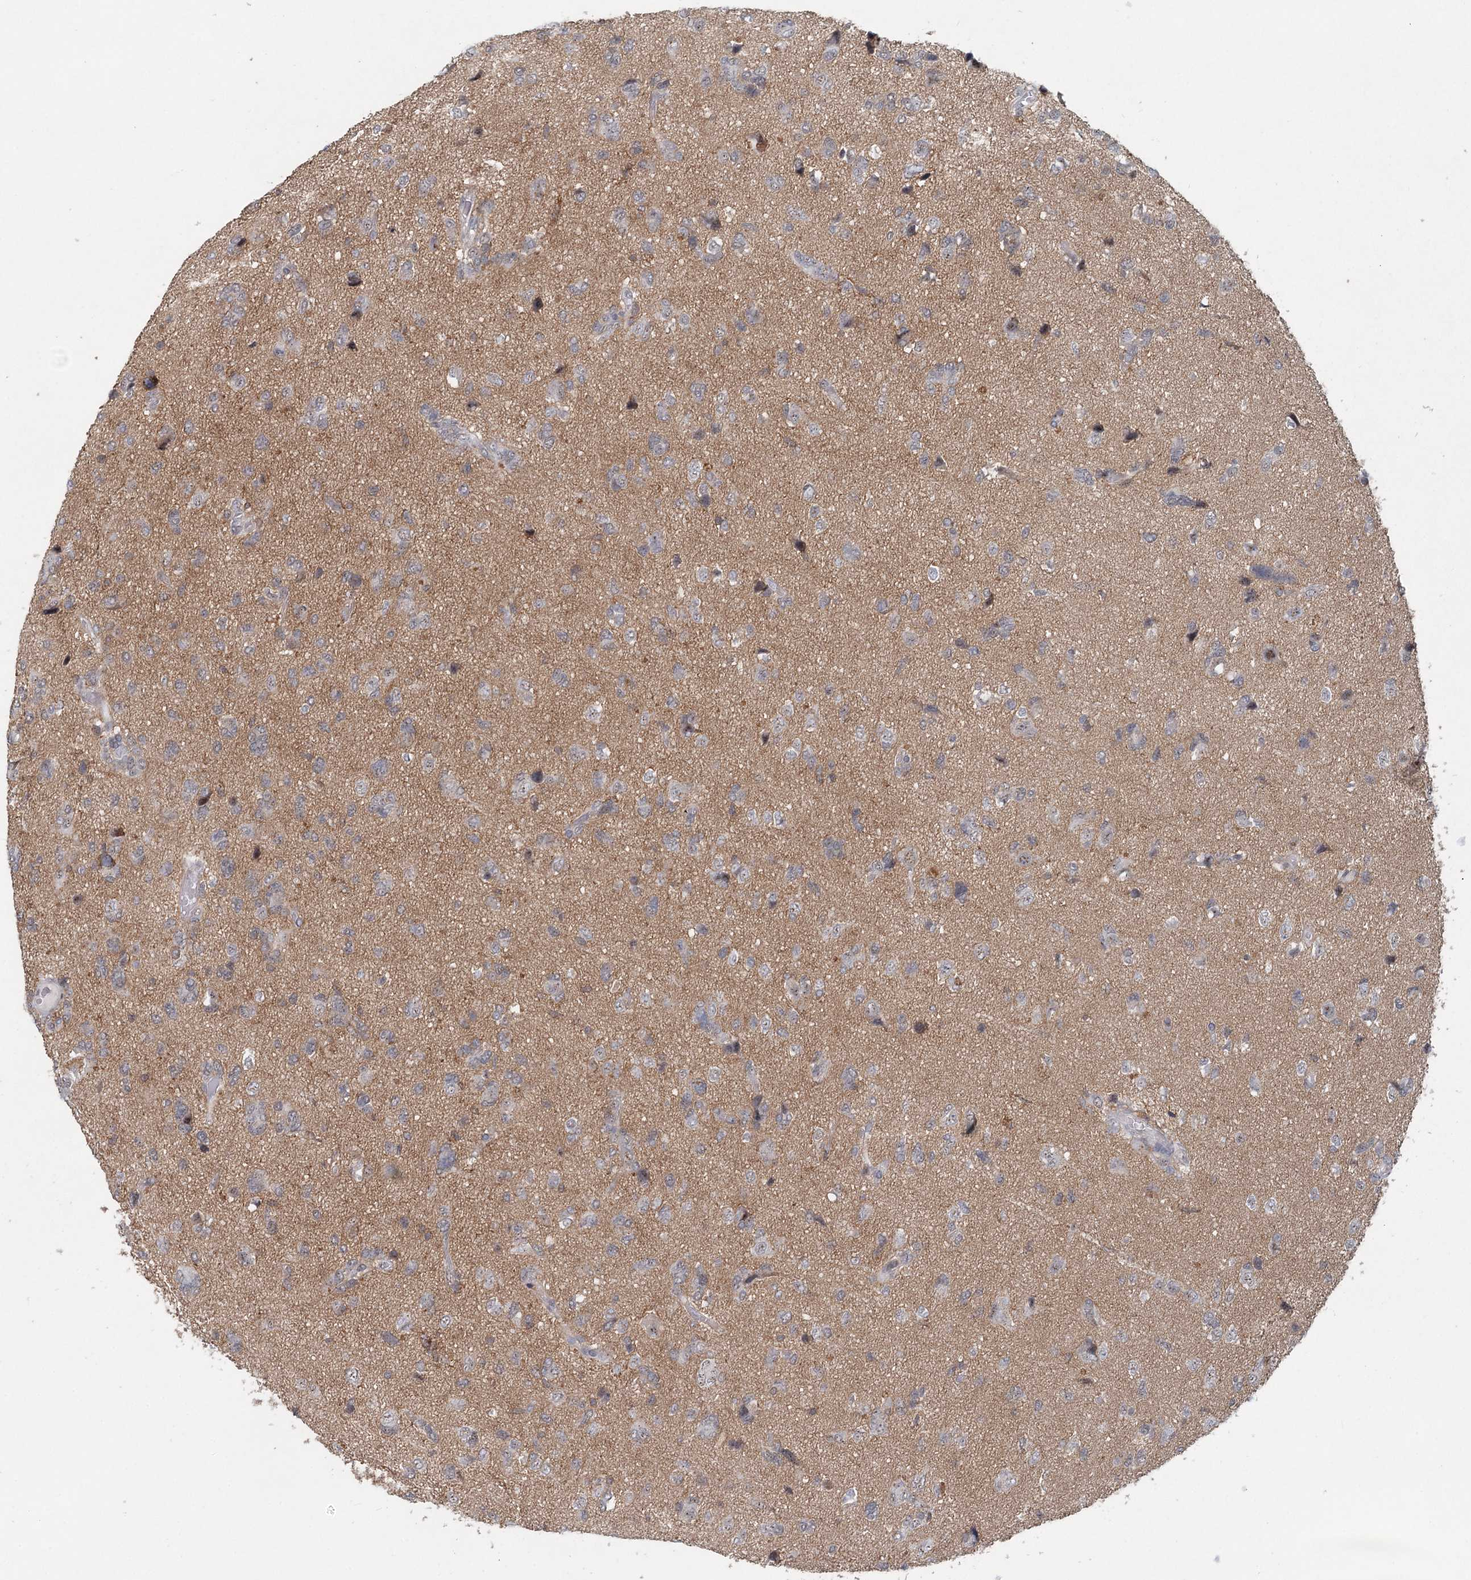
{"staining": {"intensity": "weak", "quantity": "<25%", "location": "nuclear"}, "tissue": "glioma", "cell_type": "Tumor cells", "image_type": "cancer", "snomed": [{"axis": "morphology", "description": "Glioma, malignant, High grade"}, {"axis": "topography", "description": "Brain"}], "caption": "DAB immunohistochemical staining of malignant glioma (high-grade) reveals no significant expression in tumor cells. The staining was performed using DAB (3,3'-diaminobenzidine) to visualize the protein expression in brown, while the nuclei were stained in blue with hematoxylin (Magnification: 20x).", "gene": "CDC42SE2", "patient": {"sex": "female", "age": 59}}